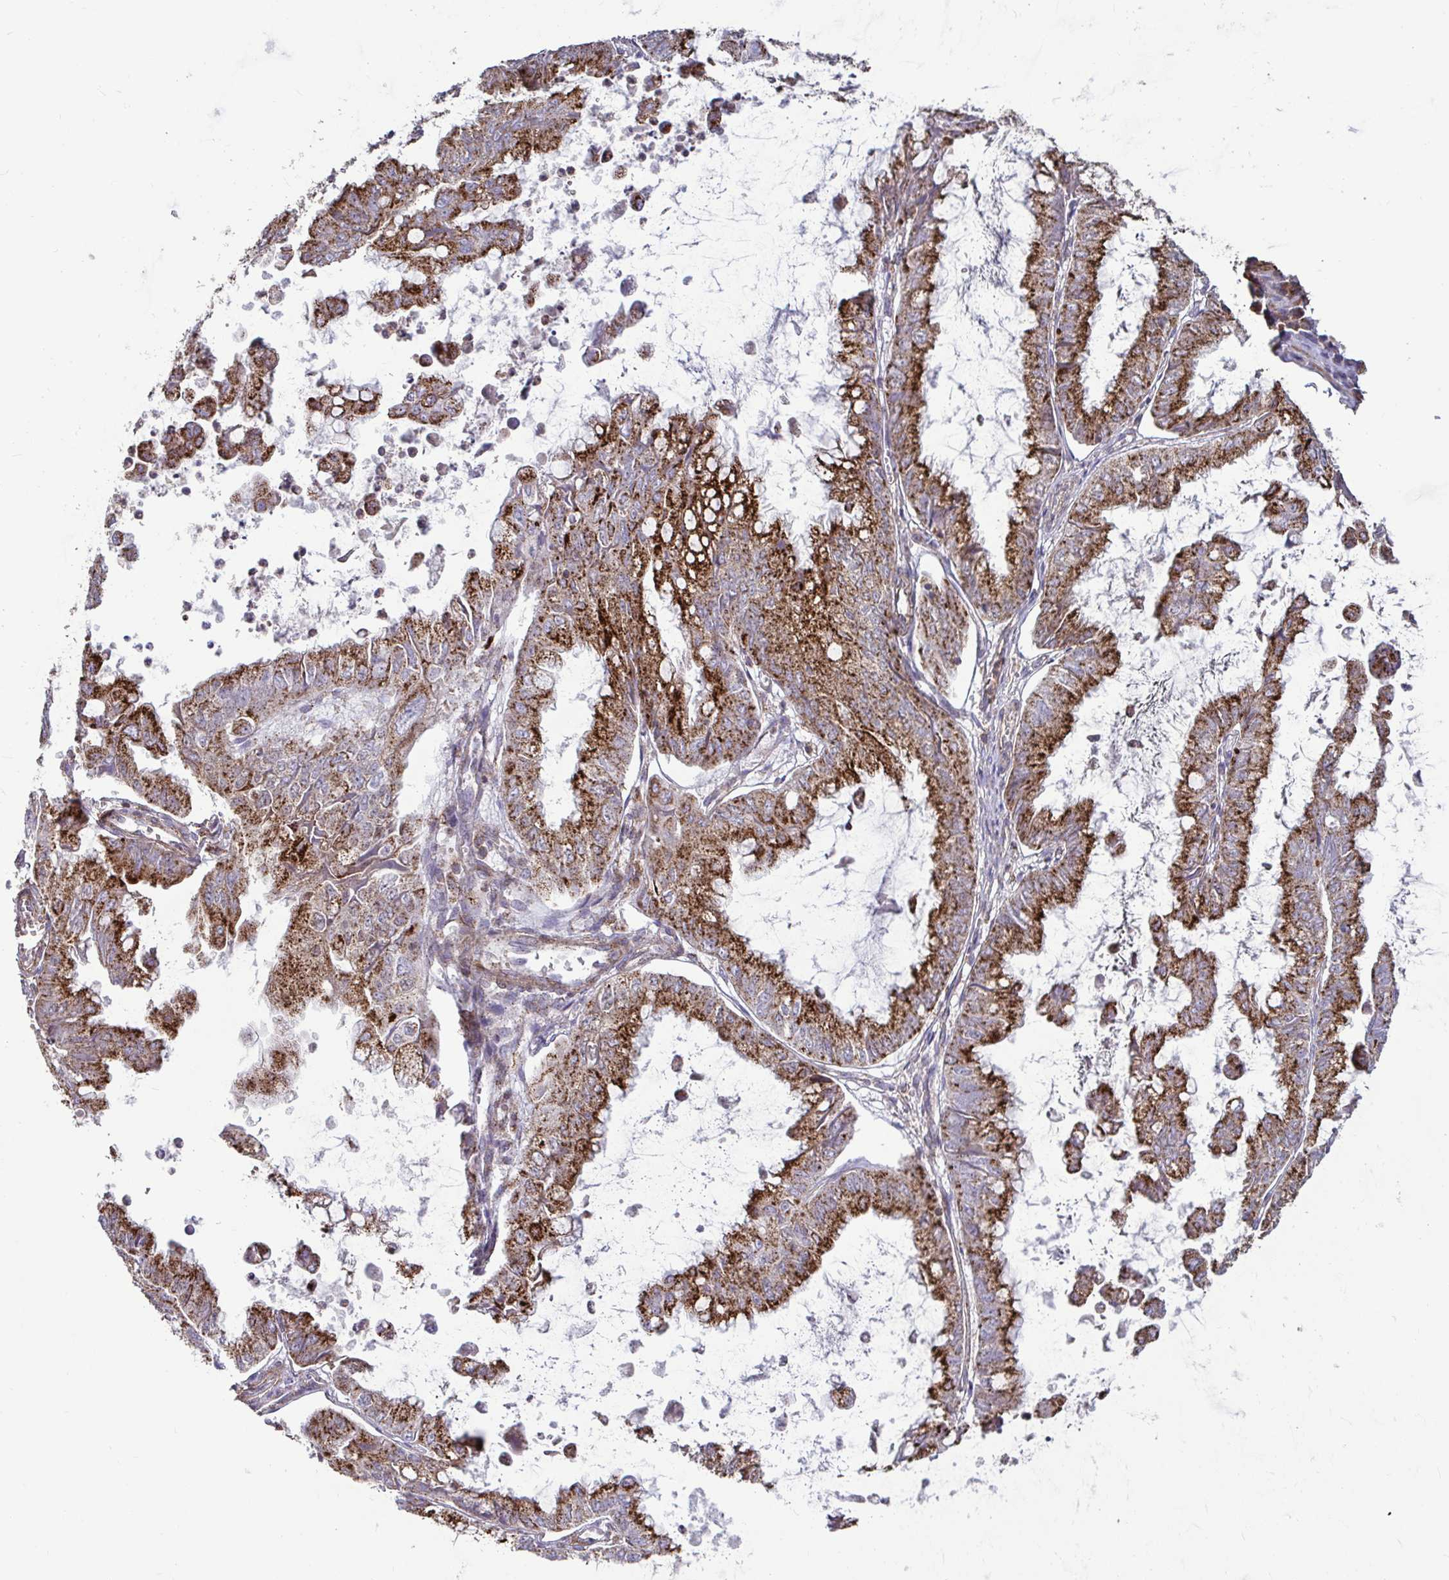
{"staining": {"intensity": "strong", "quantity": ">75%", "location": "cytoplasmic/membranous"}, "tissue": "stomach cancer", "cell_type": "Tumor cells", "image_type": "cancer", "snomed": [{"axis": "morphology", "description": "Adenocarcinoma, NOS"}, {"axis": "topography", "description": "Stomach, upper"}], "caption": "The photomicrograph exhibits immunohistochemical staining of stomach cancer (adenocarcinoma). There is strong cytoplasmic/membranous expression is present in about >75% of tumor cells.", "gene": "SPRY1", "patient": {"sex": "male", "age": 80}}